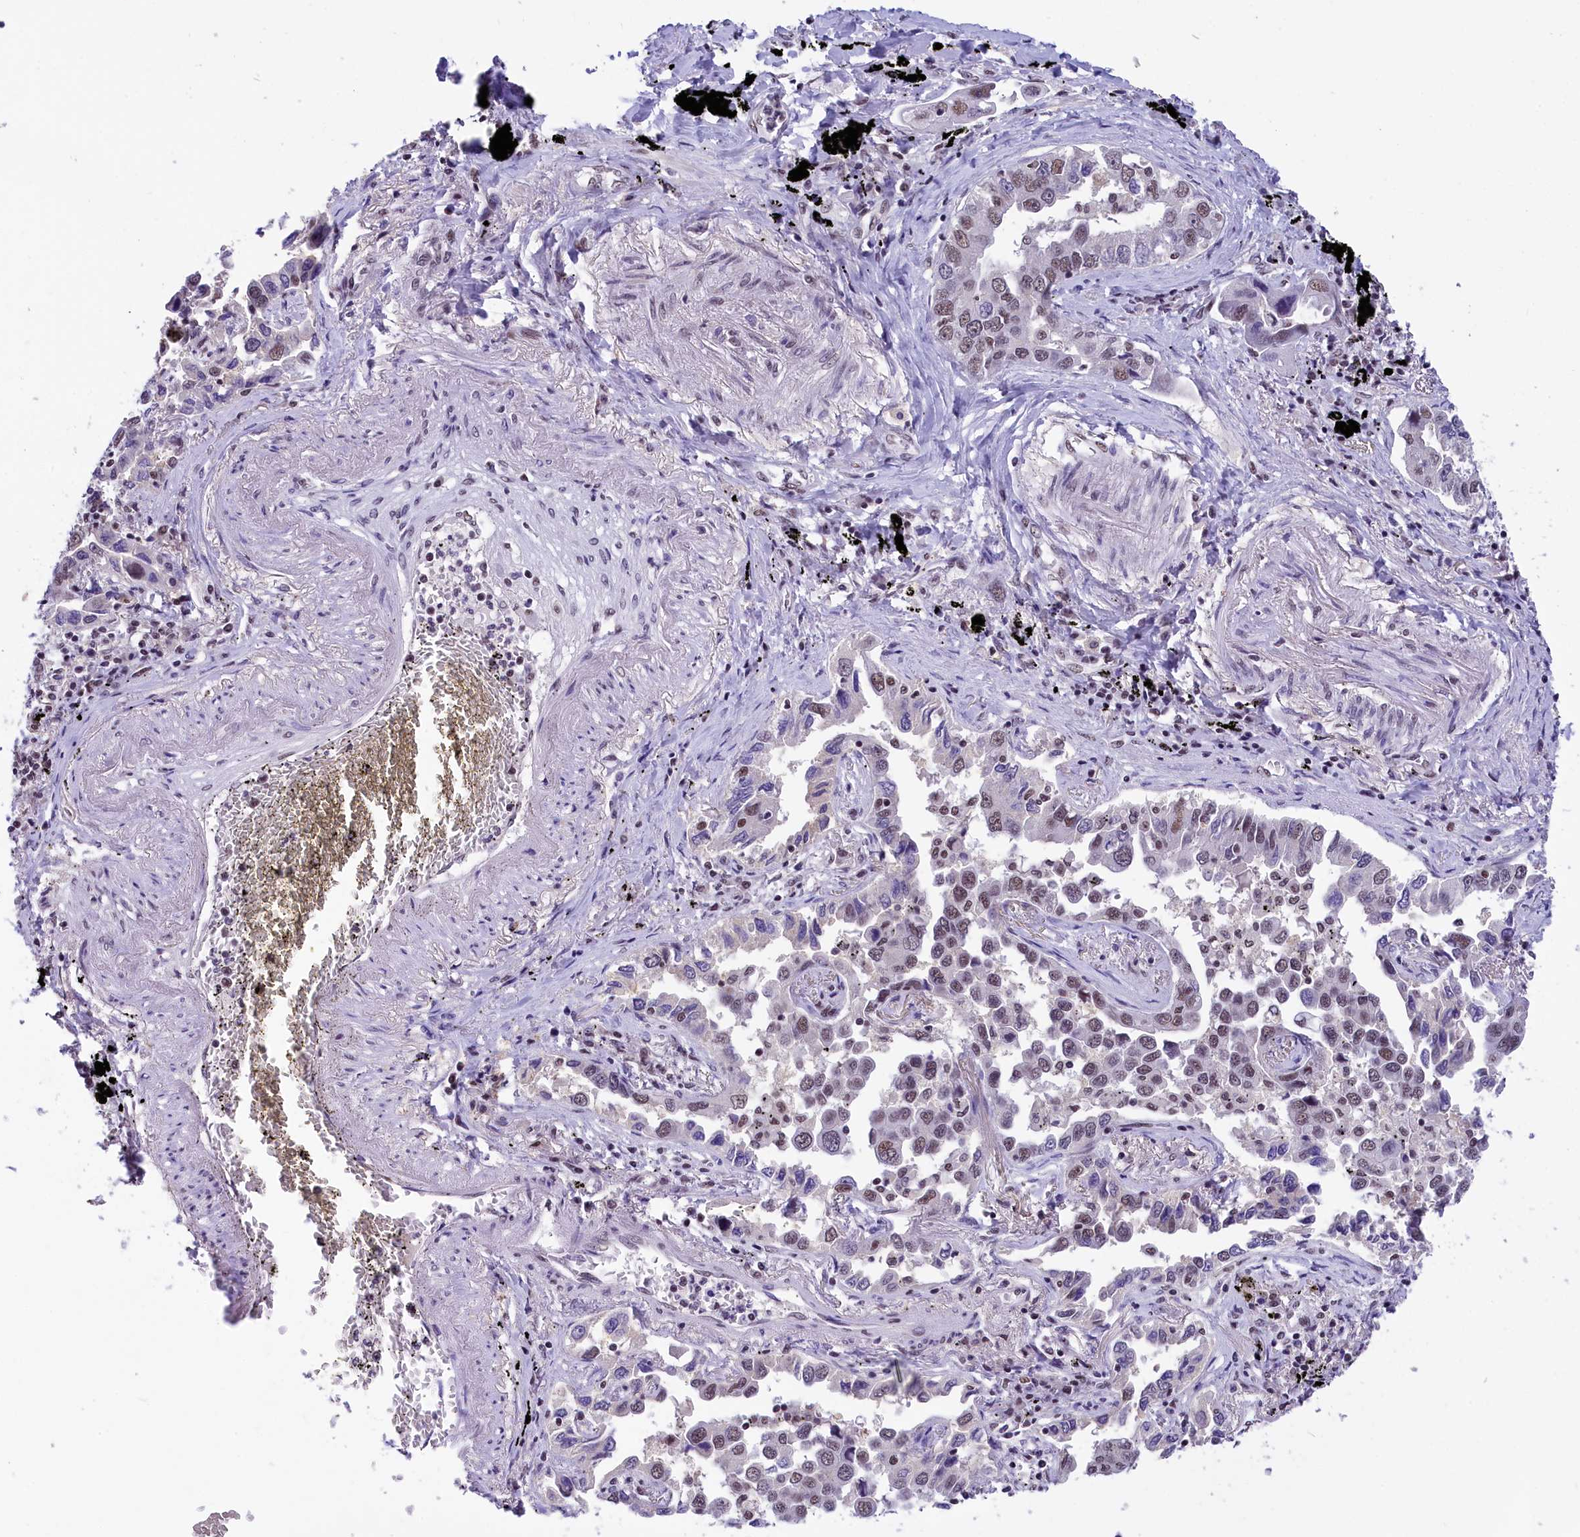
{"staining": {"intensity": "weak", "quantity": "25%-75%", "location": "nuclear"}, "tissue": "lung cancer", "cell_type": "Tumor cells", "image_type": "cancer", "snomed": [{"axis": "morphology", "description": "Adenocarcinoma, NOS"}, {"axis": "topography", "description": "Lung"}], "caption": "Protein analysis of lung cancer tissue shows weak nuclear staining in about 25%-75% of tumor cells.", "gene": "ZC3H4", "patient": {"sex": "male", "age": 67}}